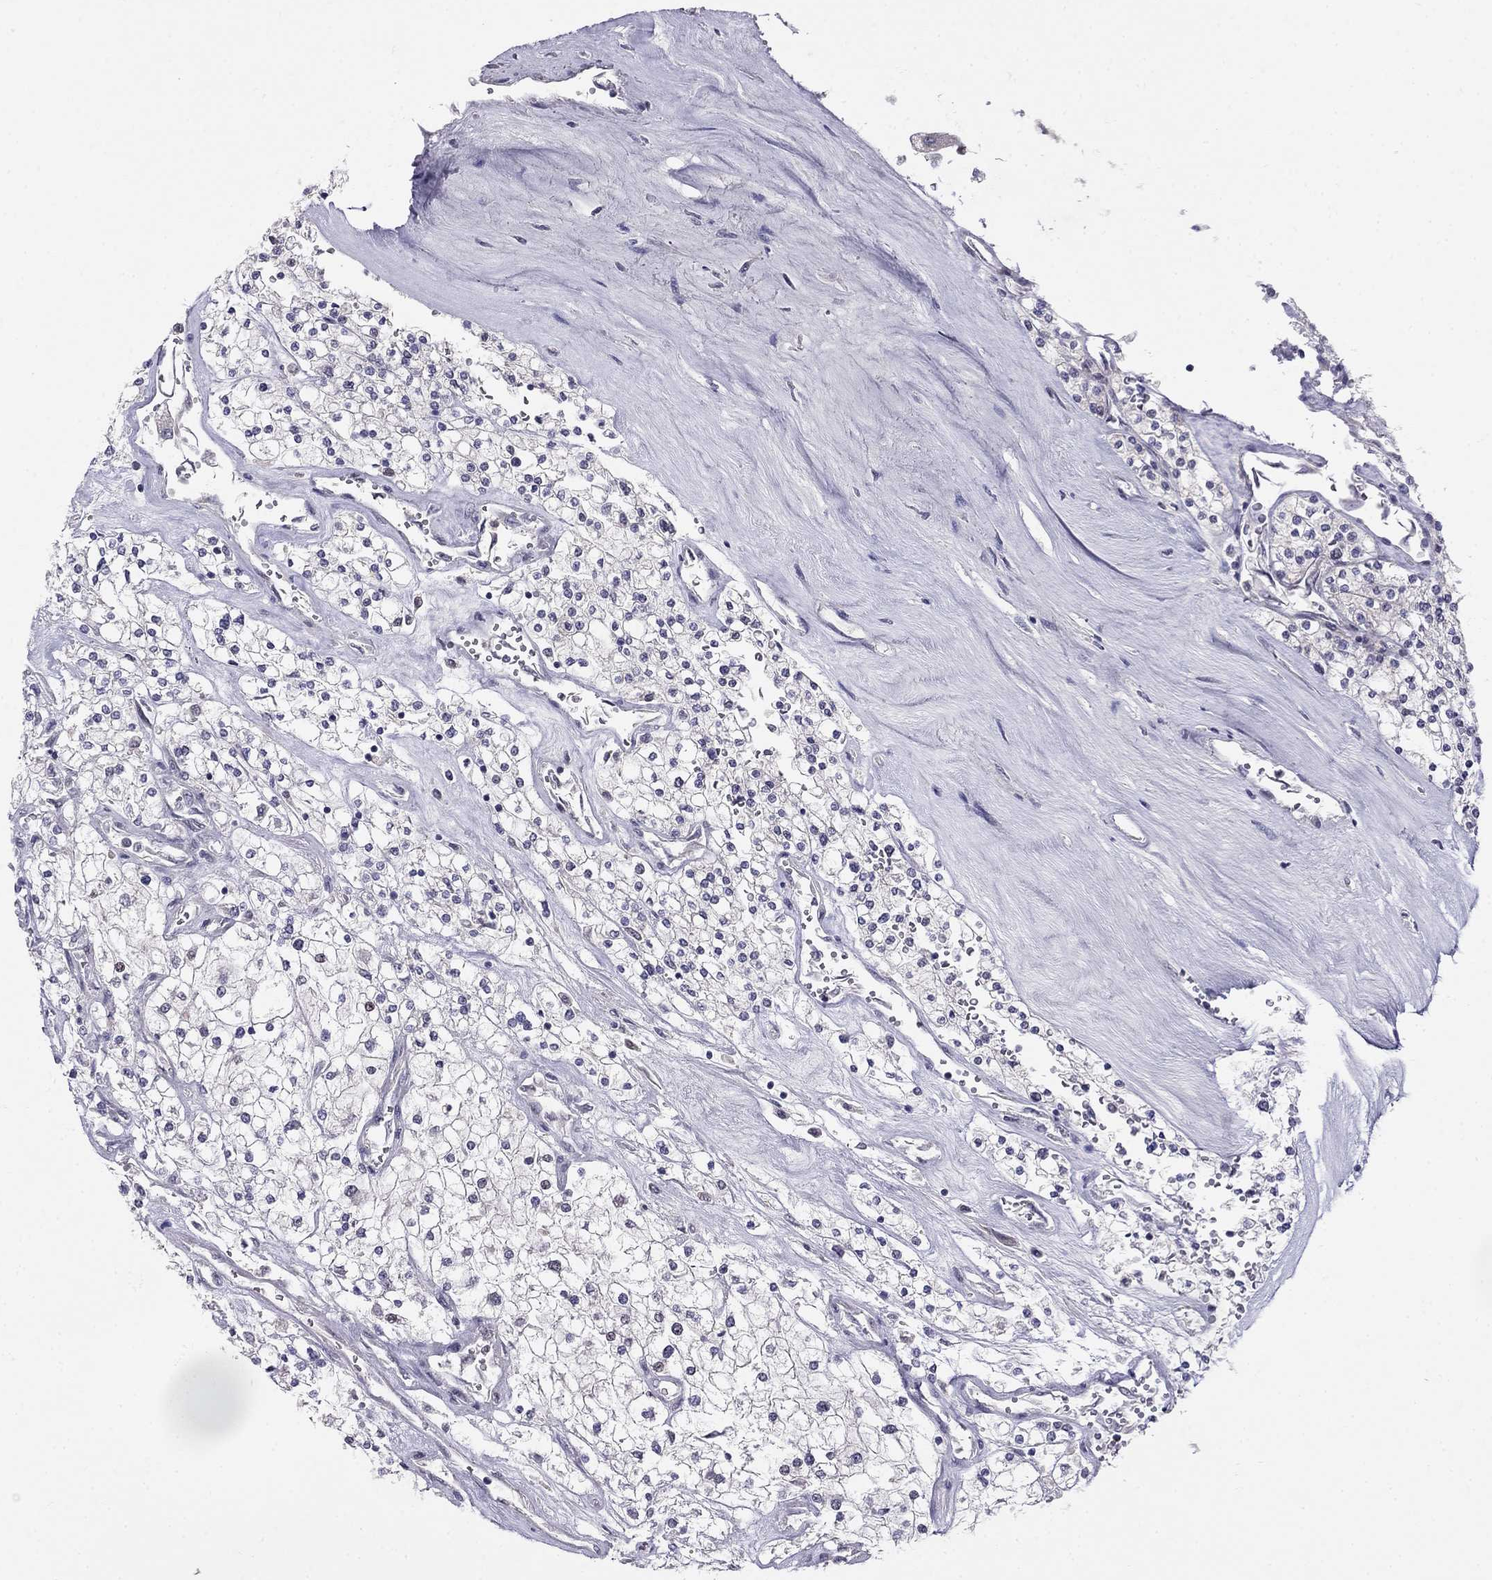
{"staining": {"intensity": "negative", "quantity": "none", "location": "none"}, "tissue": "renal cancer", "cell_type": "Tumor cells", "image_type": "cancer", "snomed": [{"axis": "morphology", "description": "Adenocarcinoma, NOS"}, {"axis": "topography", "description": "Kidney"}], "caption": "Immunohistochemistry (IHC) micrograph of neoplastic tissue: adenocarcinoma (renal) stained with DAB (3,3'-diaminobenzidine) exhibits no significant protein positivity in tumor cells.", "gene": "LRRC39", "patient": {"sex": "male", "age": 80}}